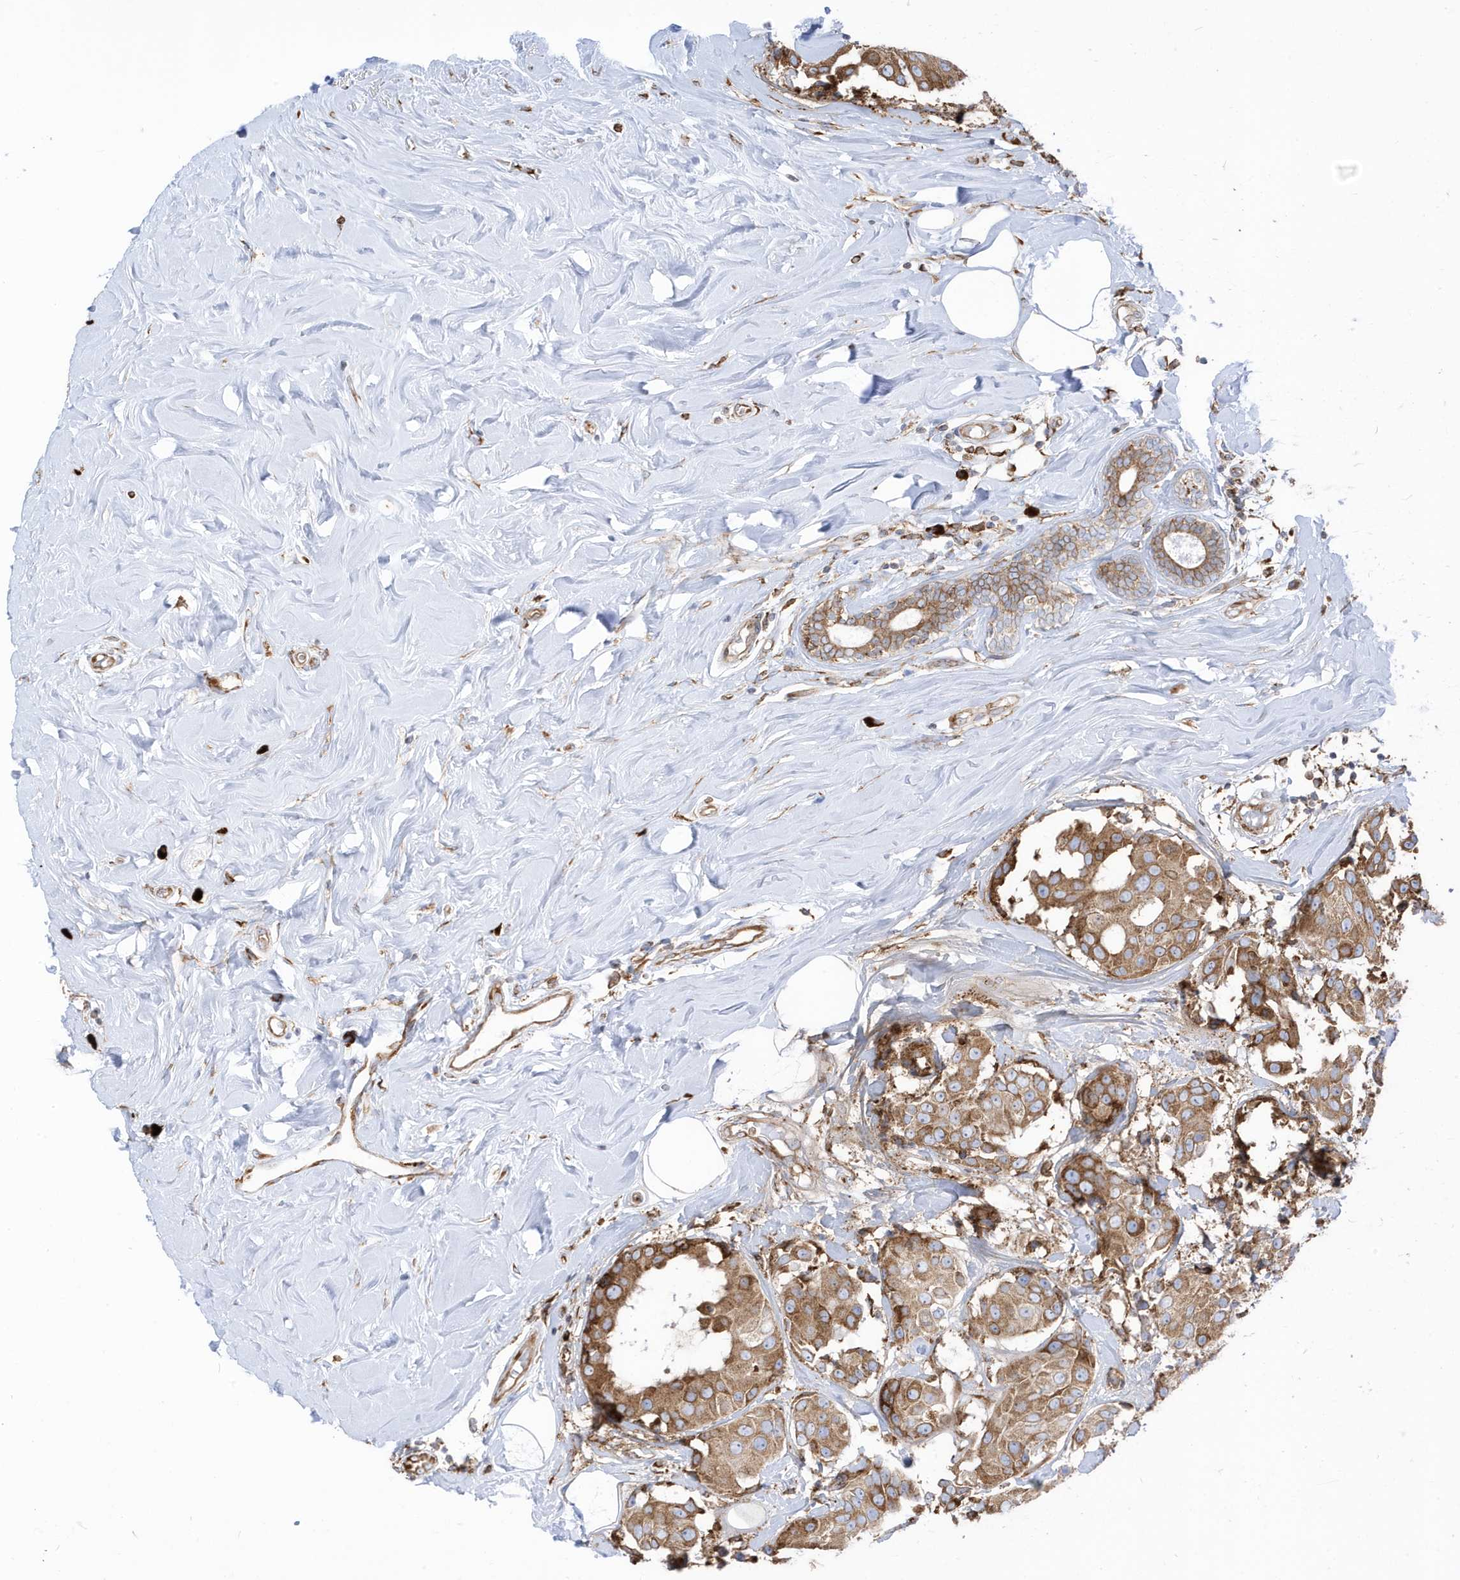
{"staining": {"intensity": "moderate", "quantity": ">75%", "location": "cytoplasmic/membranous"}, "tissue": "breast cancer", "cell_type": "Tumor cells", "image_type": "cancer", "snomed": [{"axis": "morphology", "description": "Normal tissue, NOS"}, {"axis": "morphology", "description": "Duct carcinoma"}, {"axis": "topography", "description": "Breast"}], "caption": "A brown stain labels moderate cytoplasmic/membranous staining of a protein in human breast invasive ductal carcinoma tumor cells.", "gene": "PDIA6", "patient": {"sex": "female", "age": 39}}